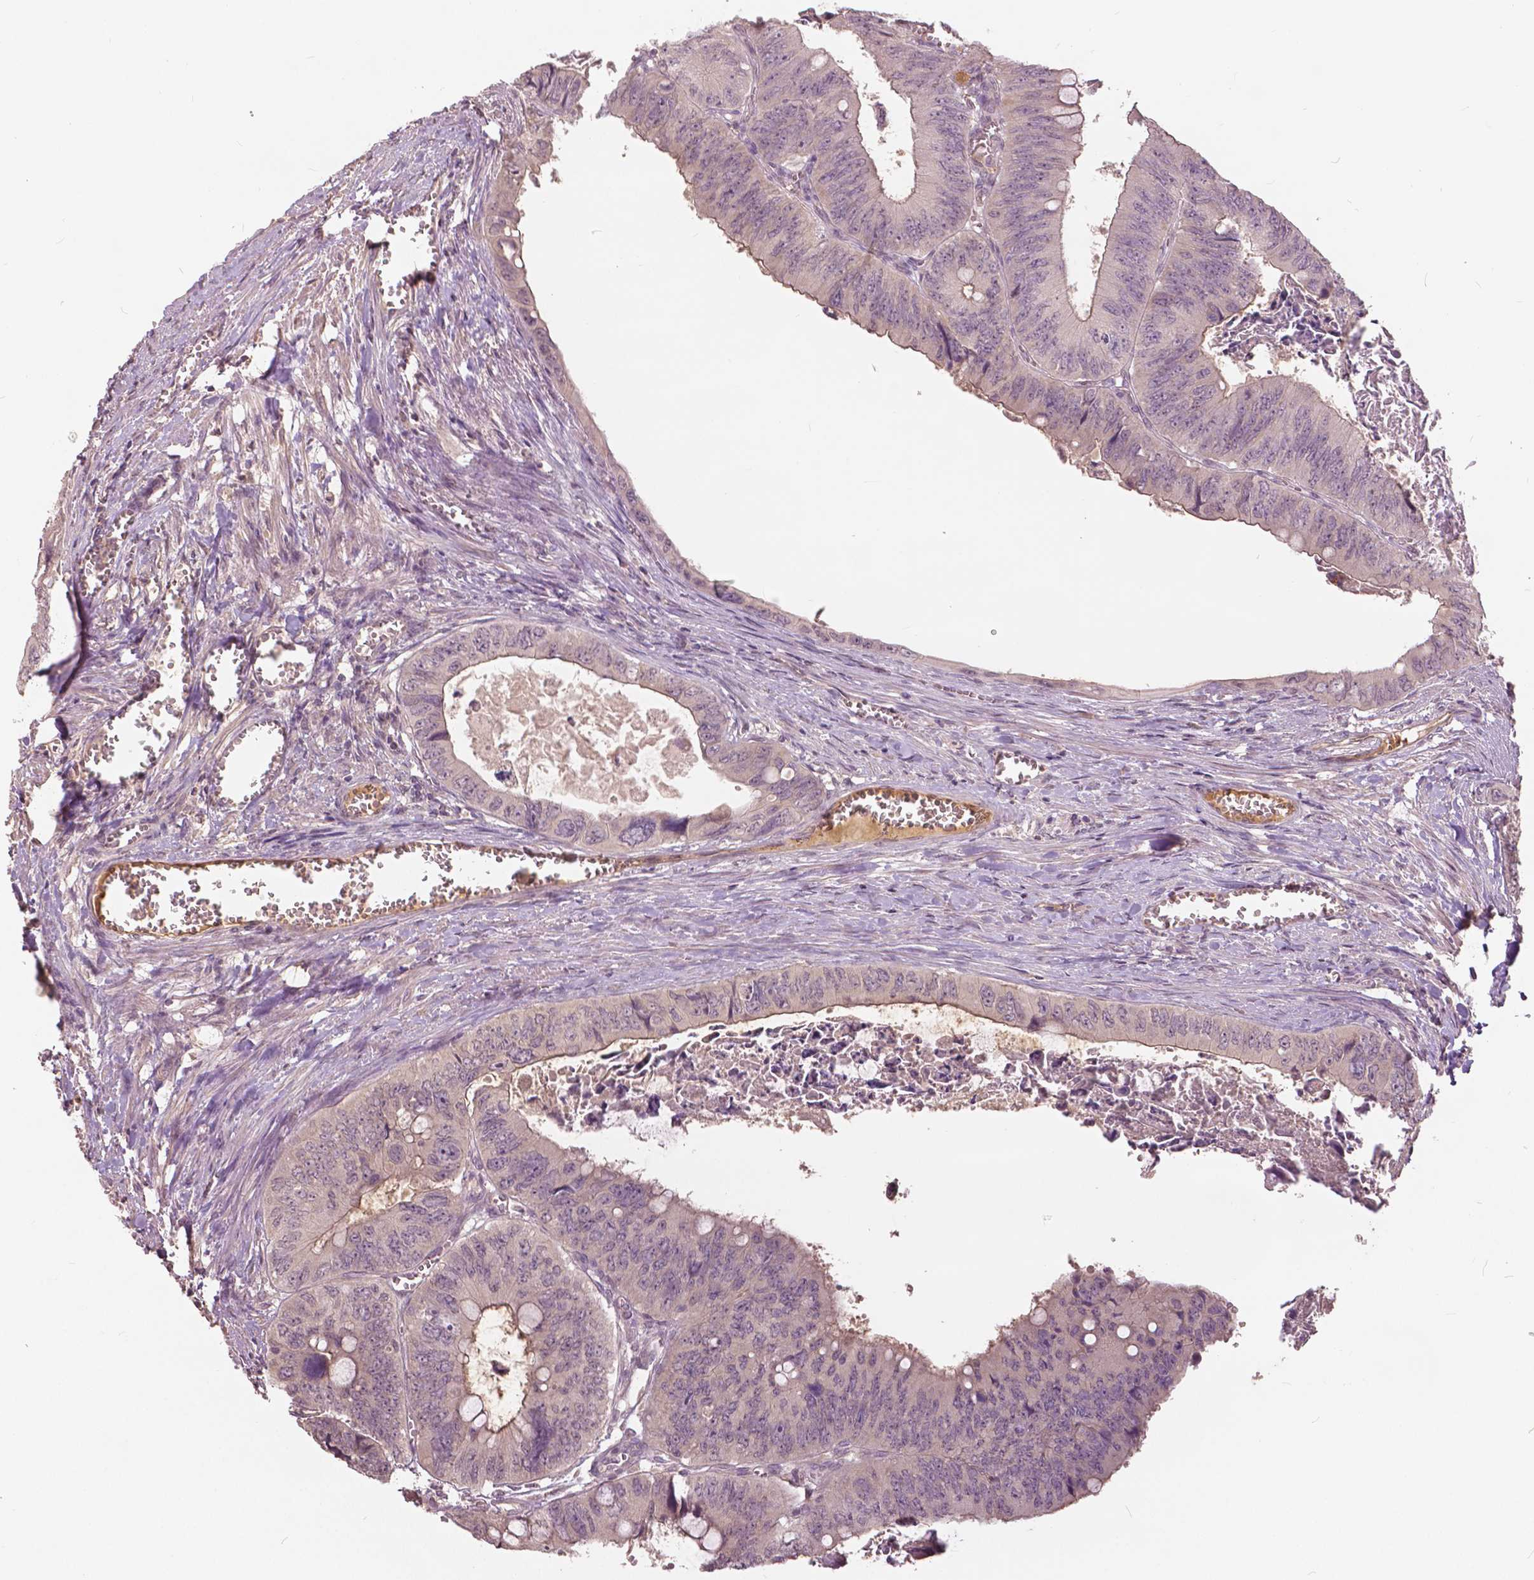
{"staining": {"intensity": "negative", "quantity": "none", "location": "none"}, "tissue": "colorectal cancer", "cell_type": "Tumor cells", "image_type": "cancer", "snomed": [{"axis": "morphology", "description": "Adenocarcinoma, NOS"}, {"axis": "topography", "description": "Colon"}], "caption": "Protein analysis of colorectal cancer (adenocarcinoma) displays no significant positivity in tumor cells.", "gene": "ANGPTL4", "patient": {"sex": "female", "age": 84}}